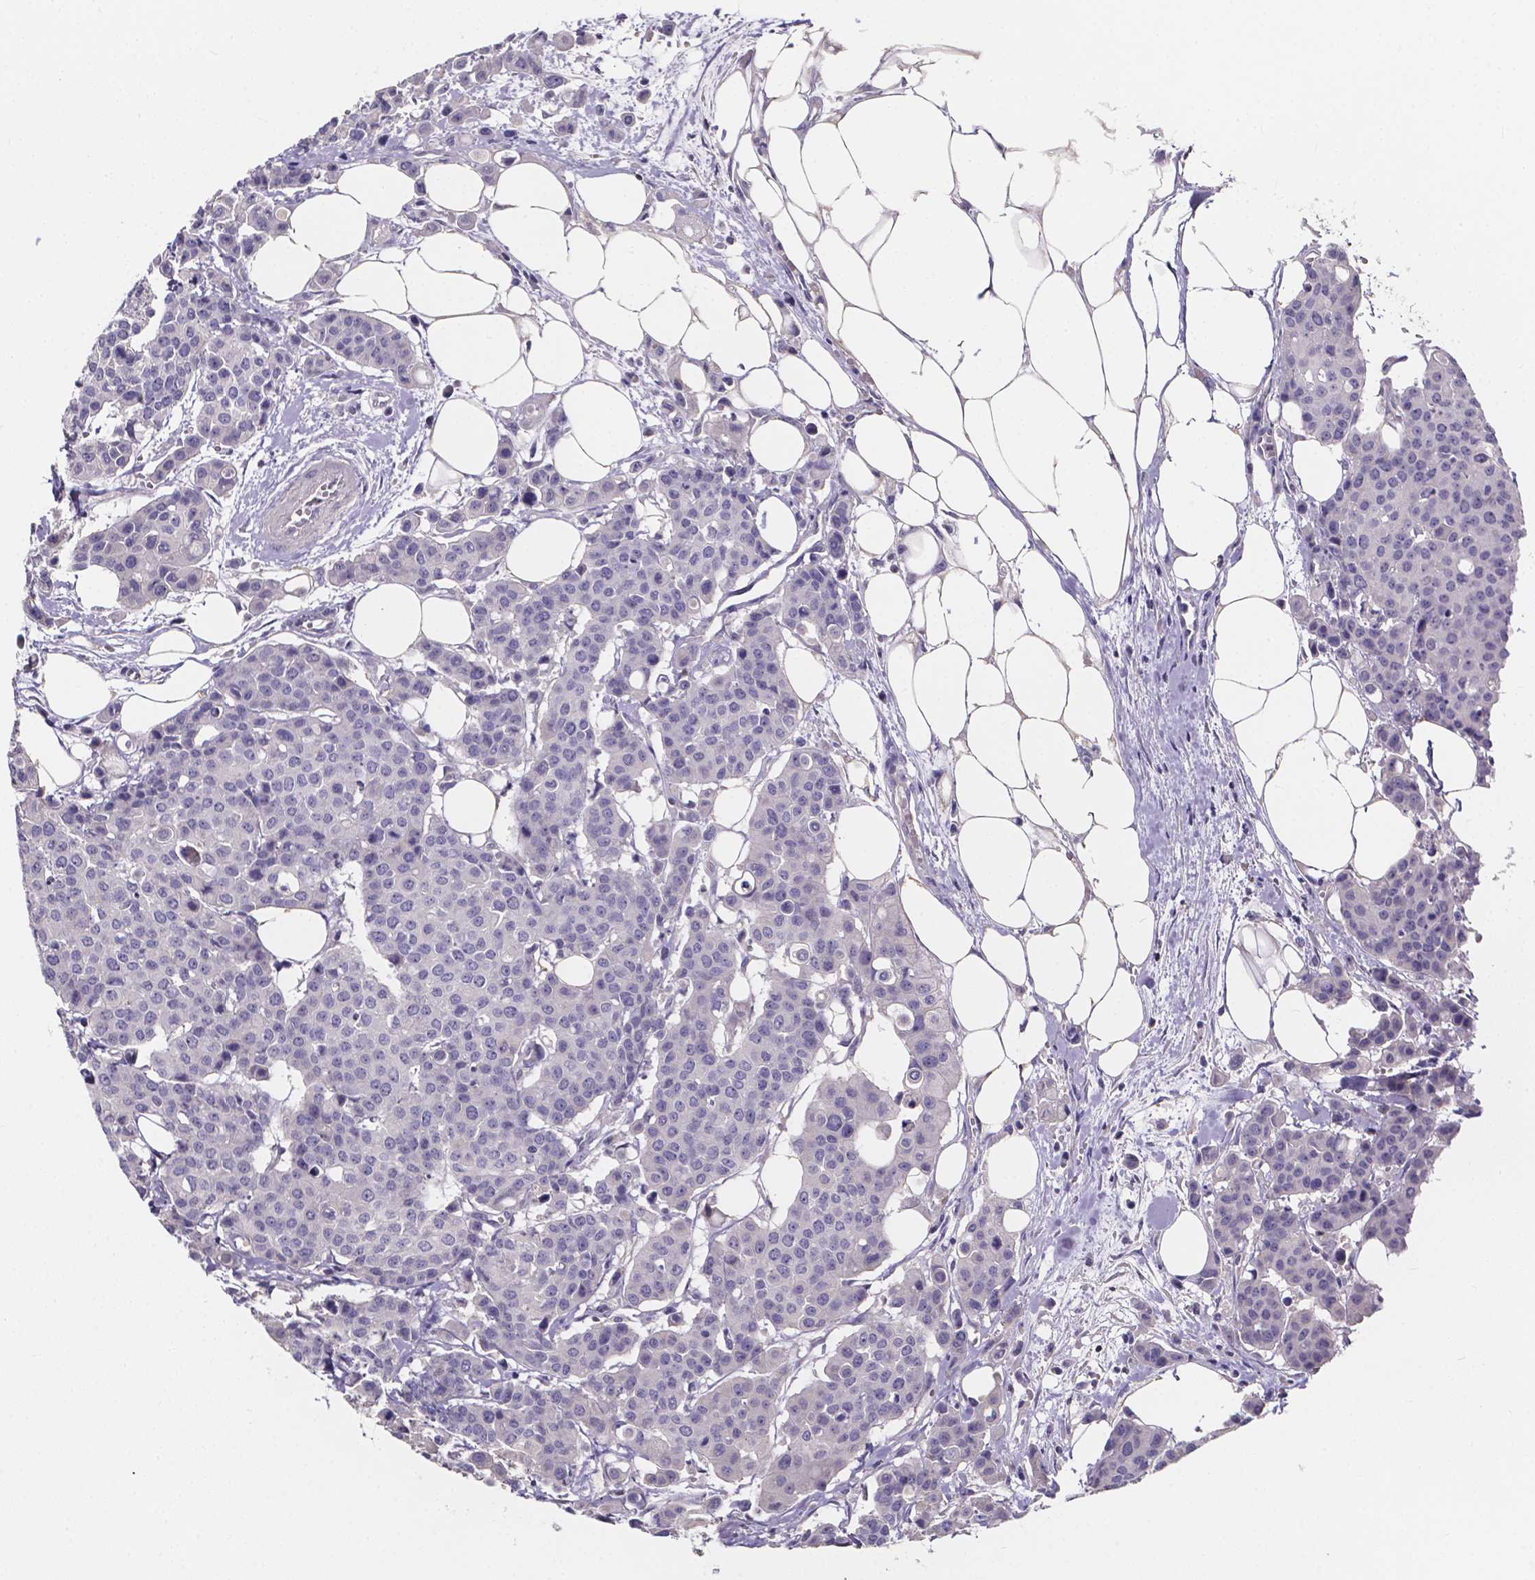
{"staining": {"intensity": "negative", "quantity": "none", "location": "none"}, "tissue": "carcinoid", "cell_type": "Tumor cells", "image_type": "cancer", "snomed": [{"axis": "morphology", "description": "Carcinoid, malignant, NOS"}, {"axis": "topography", "description": "Colon"}], "caption": "Carcinoid was stained to show a protein in brown. There is no significant positivity in tumor cells.", "gene": "THEMIS", "patient": {"sex": "male", "age": 81}}